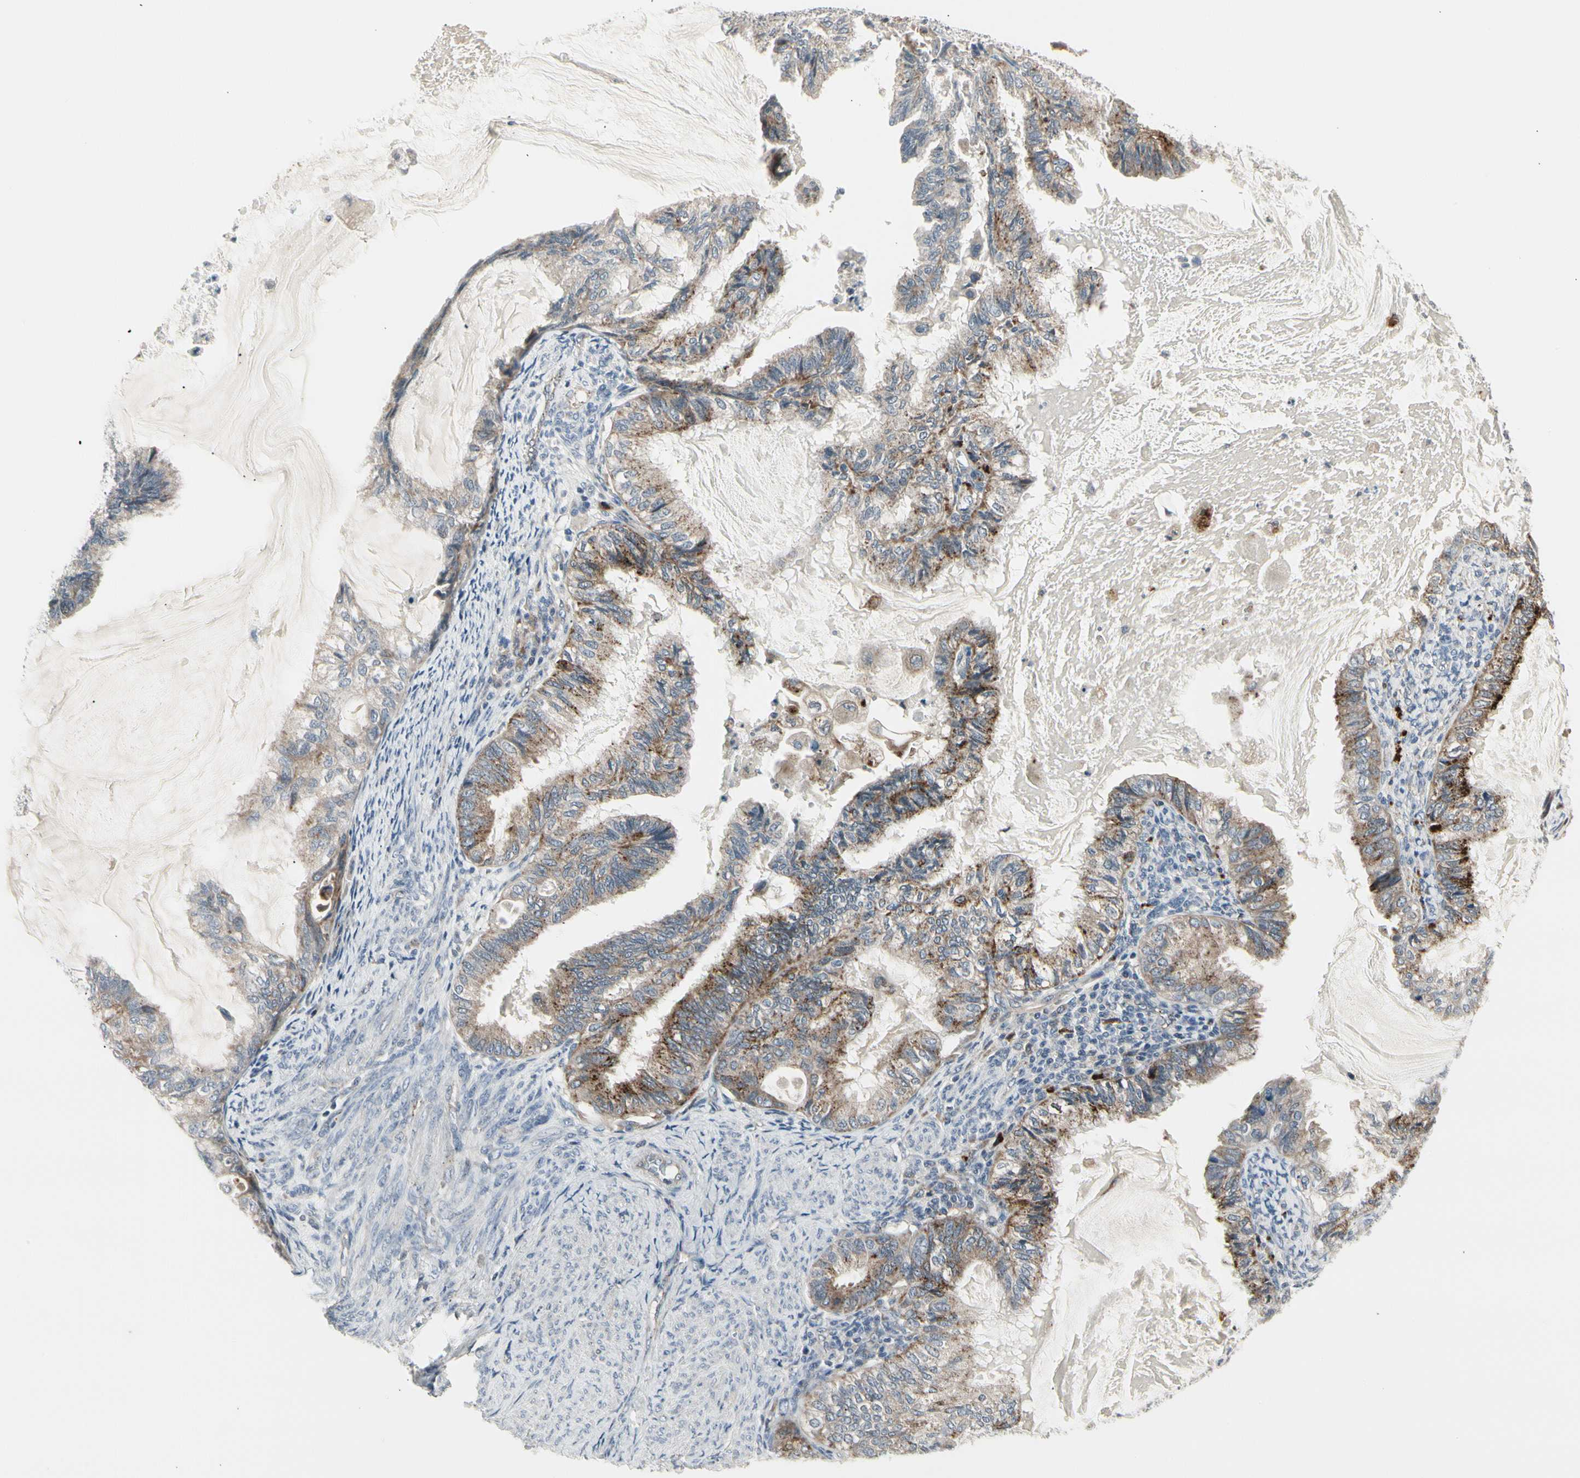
{"staining": {"intensity": "moderate", "quantity": "<25%", "location": "cytoplasmic/membranous"}, "tissue": "cervical cancer", "cell_type": "Tumor cells", "image_type": "cancer", "snomed": [{"axis": "morphology", "description": "Normal tissue, NOS"}, {"axis": "morphology", "description": "Adenocarcinoma, NOS"}, {"axis": "topography", "description": "Cervix"}, {"axis": "topography", "description": "Endometrium"}], "caption": "Cervical cancer stained with DAB (3,3'-diaminobenzidine) immunohistochemistry exhibits low levels of moderate cytoplasmic/membranous staining in about <25% of tumor cells.", "gene": "GRN", "patient": {"sex": "female", "age": 86}}